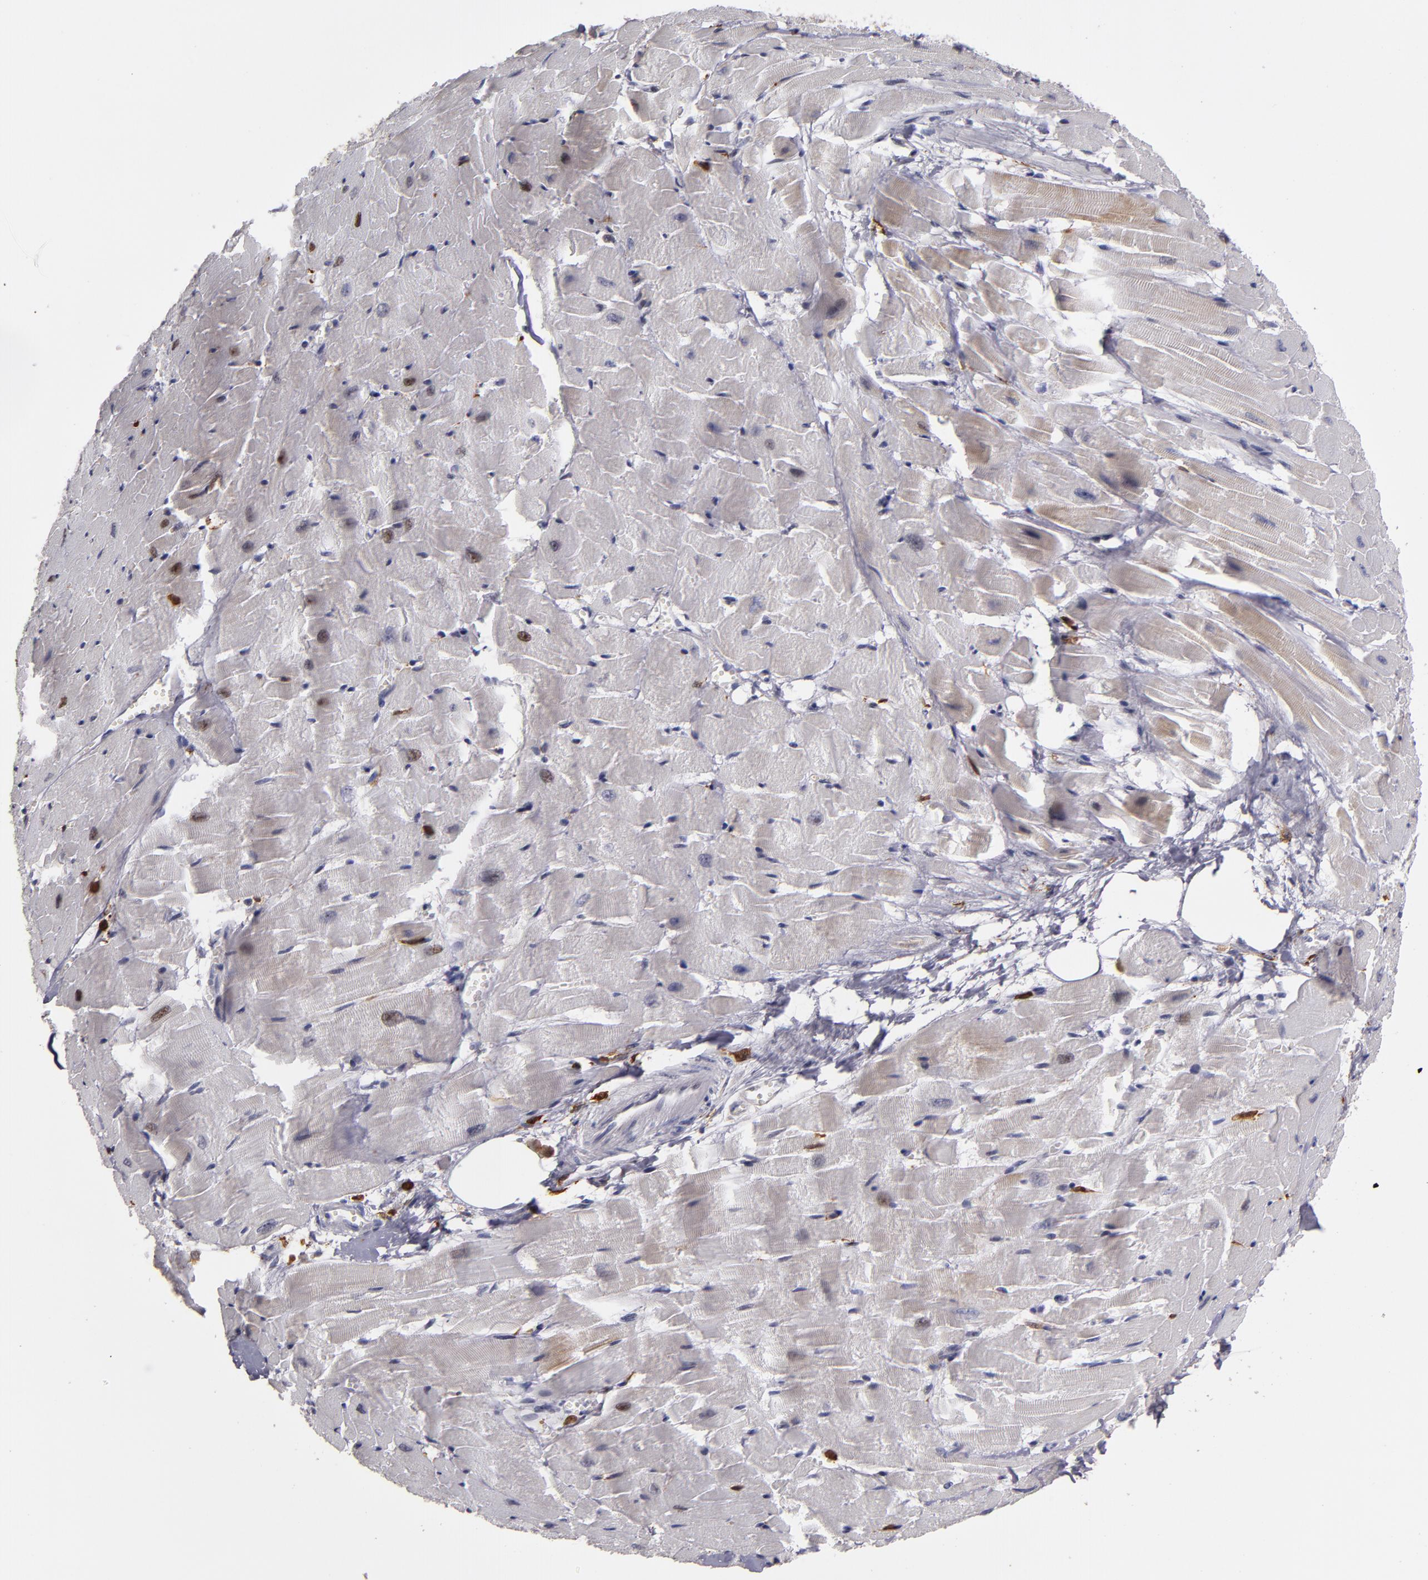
{"staining": {"intensity": "weak", "quantity": "<25%", "location": "nuclear"}, "tissue": "heart muscle", "cell_type": "Cardiomyocytes", "image_type": "normal", "snomed": [{"axis": "morphology", "description": "Normal tissue, NOS"}, {"axis": "topography", "description": "Heart"}], "caption": "This is an immunohistochemistry (IHC) image of unremarkable human heart muscle. There is no positivity in cardiomyocytes.", "gene": "WAS", "patient": {"sex": "female", "age": 19}}